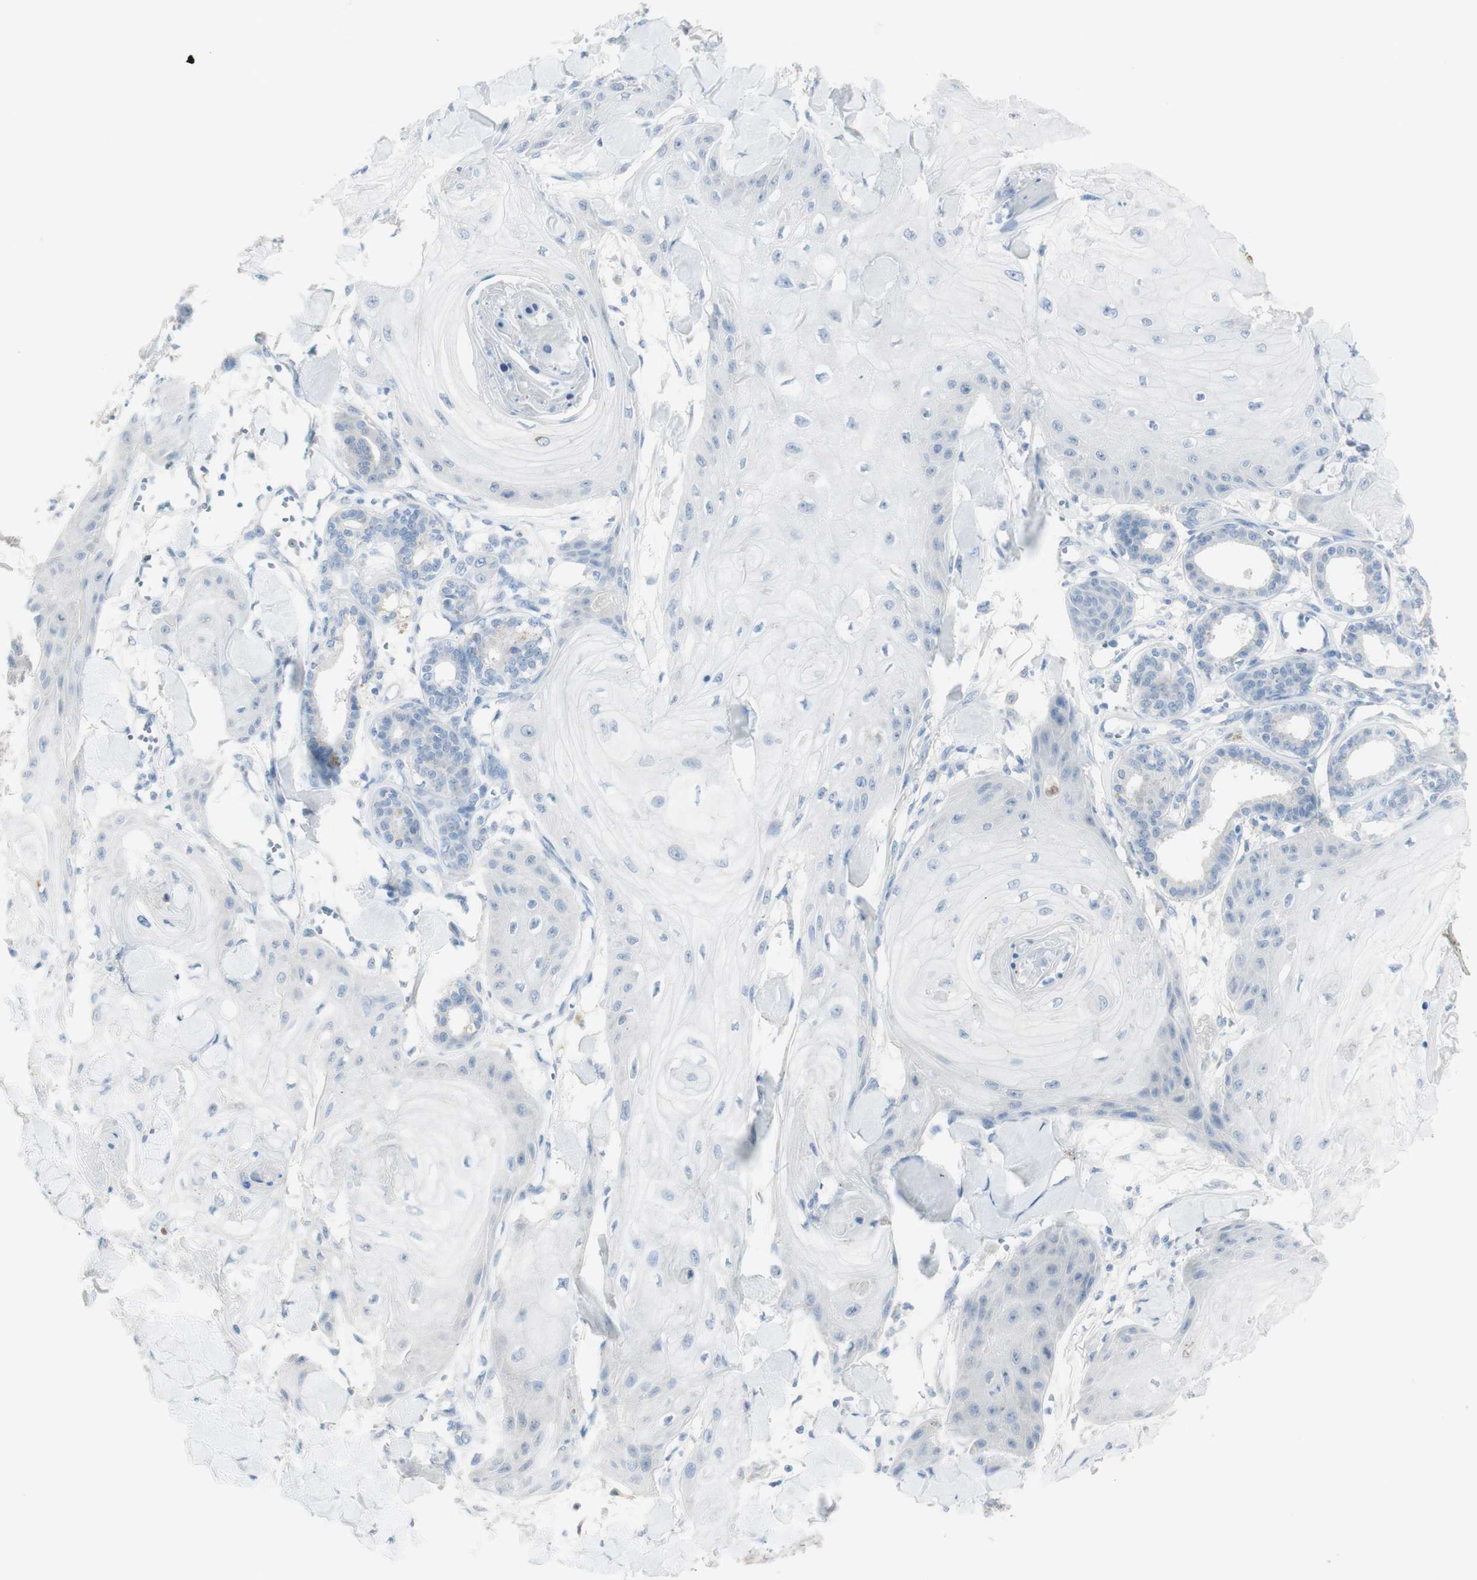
{"staining": {"intensity": "negative", "quantity": "none", "location": "none"}, "tissue": "skin cancer", "cell_type": "Tumor cells", "image_type": "cancer", "snomed": [{"axis": "morphology", "description": "Squamous cell carcinoma, NOS"}, {"axis": "topography", "description": "Skin"}], "caption": "DAB (3,3'-diaminobenzidine) immunohistochemical staining of squamous cell carcinoma (skin) shows no significant positivity in tumor cells.", "gene": "ART3", "patient": {"sex": "male", "age": 74}}